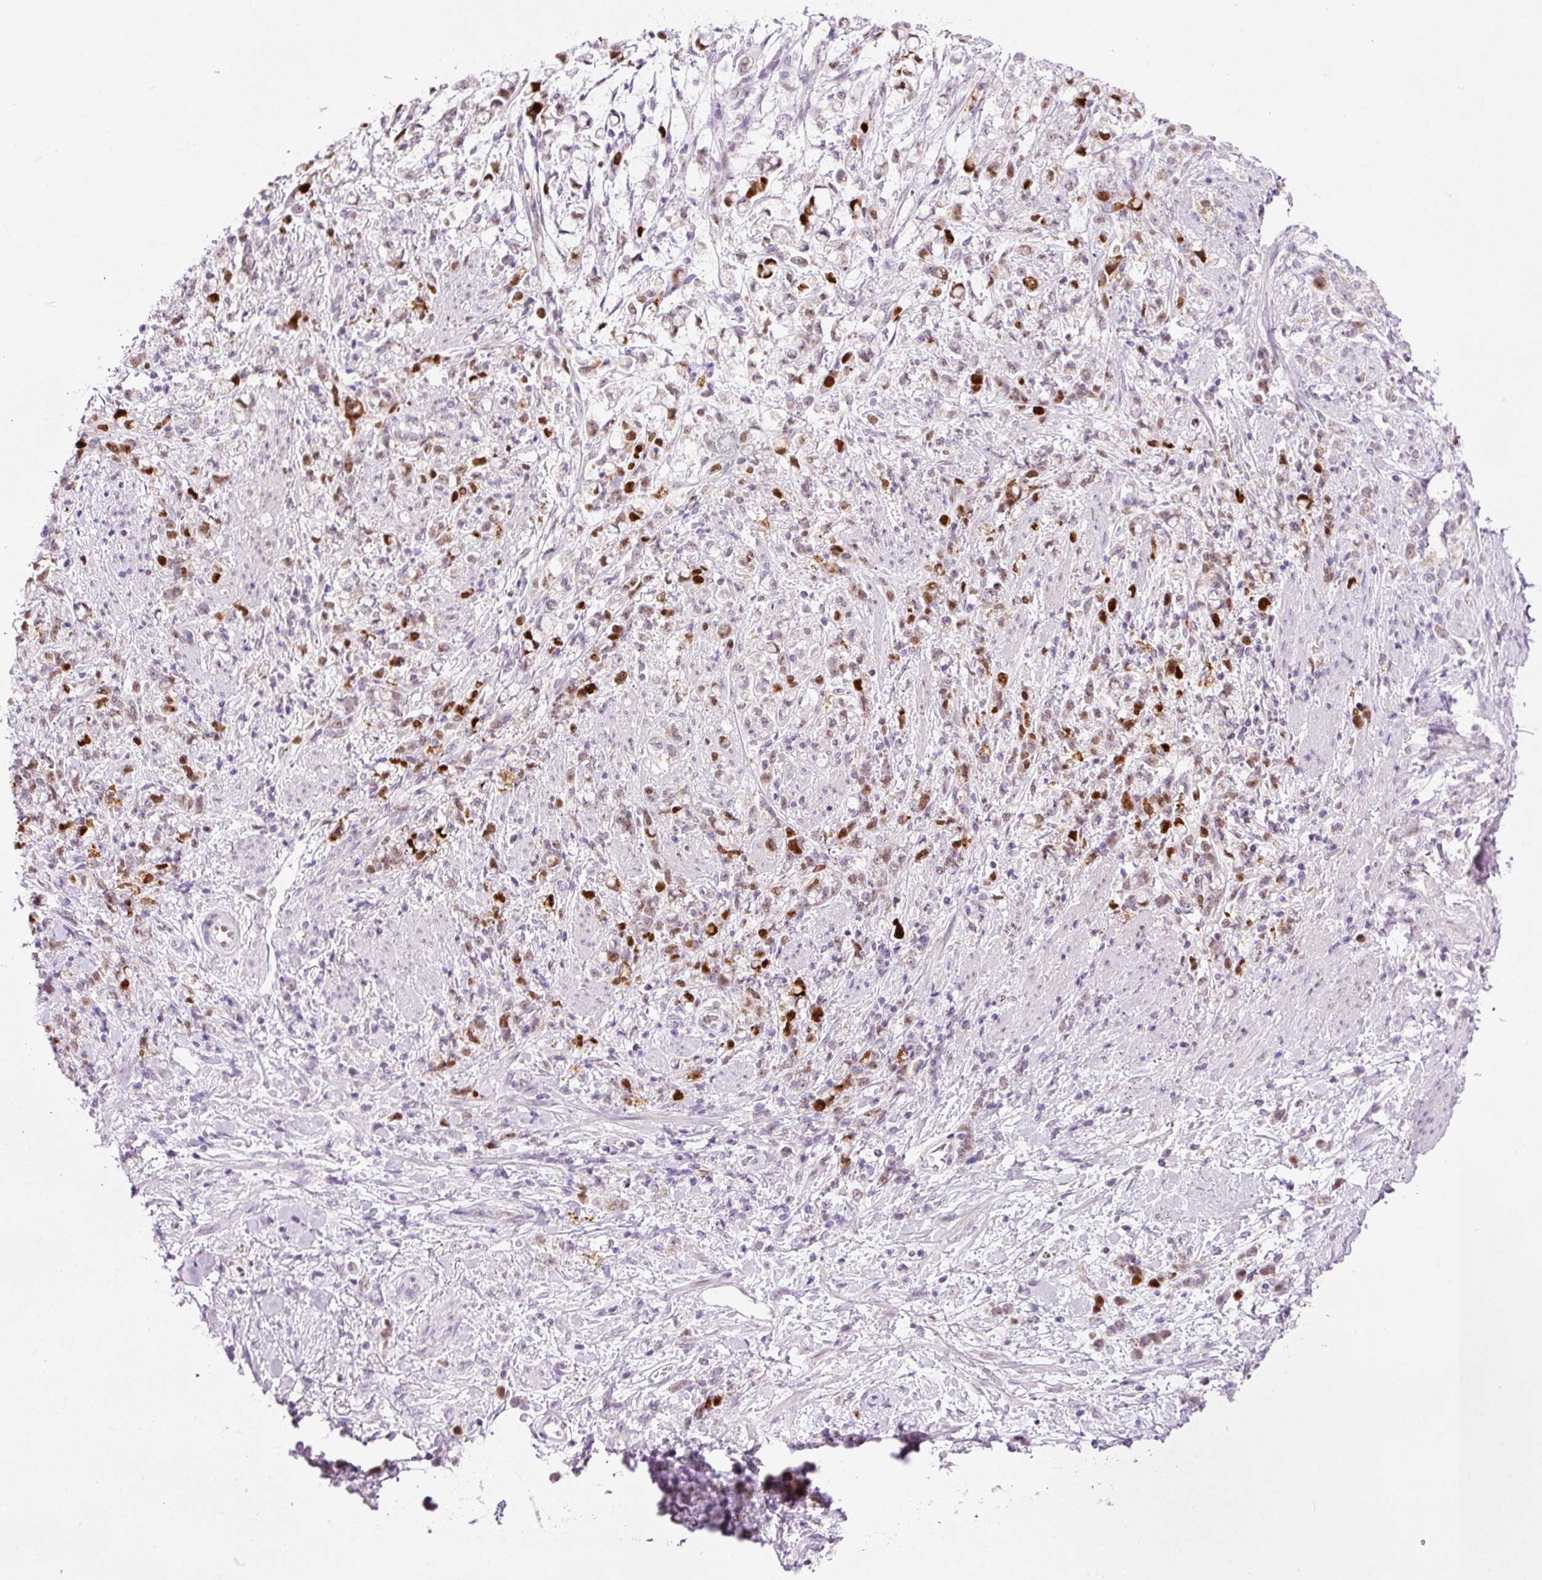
{"staining": {"intensity": "strong", "quantity": "<25%", "location": "nuclear"}, "tissue": "stomach cancer", "cell_type": "Tumor cells", "image_type": "cancer", "snomed": [{"axis": "morphology", "description": "Adenocarcinoma, NOS"}, {"axis": "topography", "description": "Stomach"}], "caption": "Brown immunohistochemical staining in adenocarcinoma (stomach) reveals strong nuclear staining in about <25% of tumor cells. (IHC, brightfield microscopy, high magnification).", "gene": "KPNA2", "patient": {"sex": "female", "age": 60}}